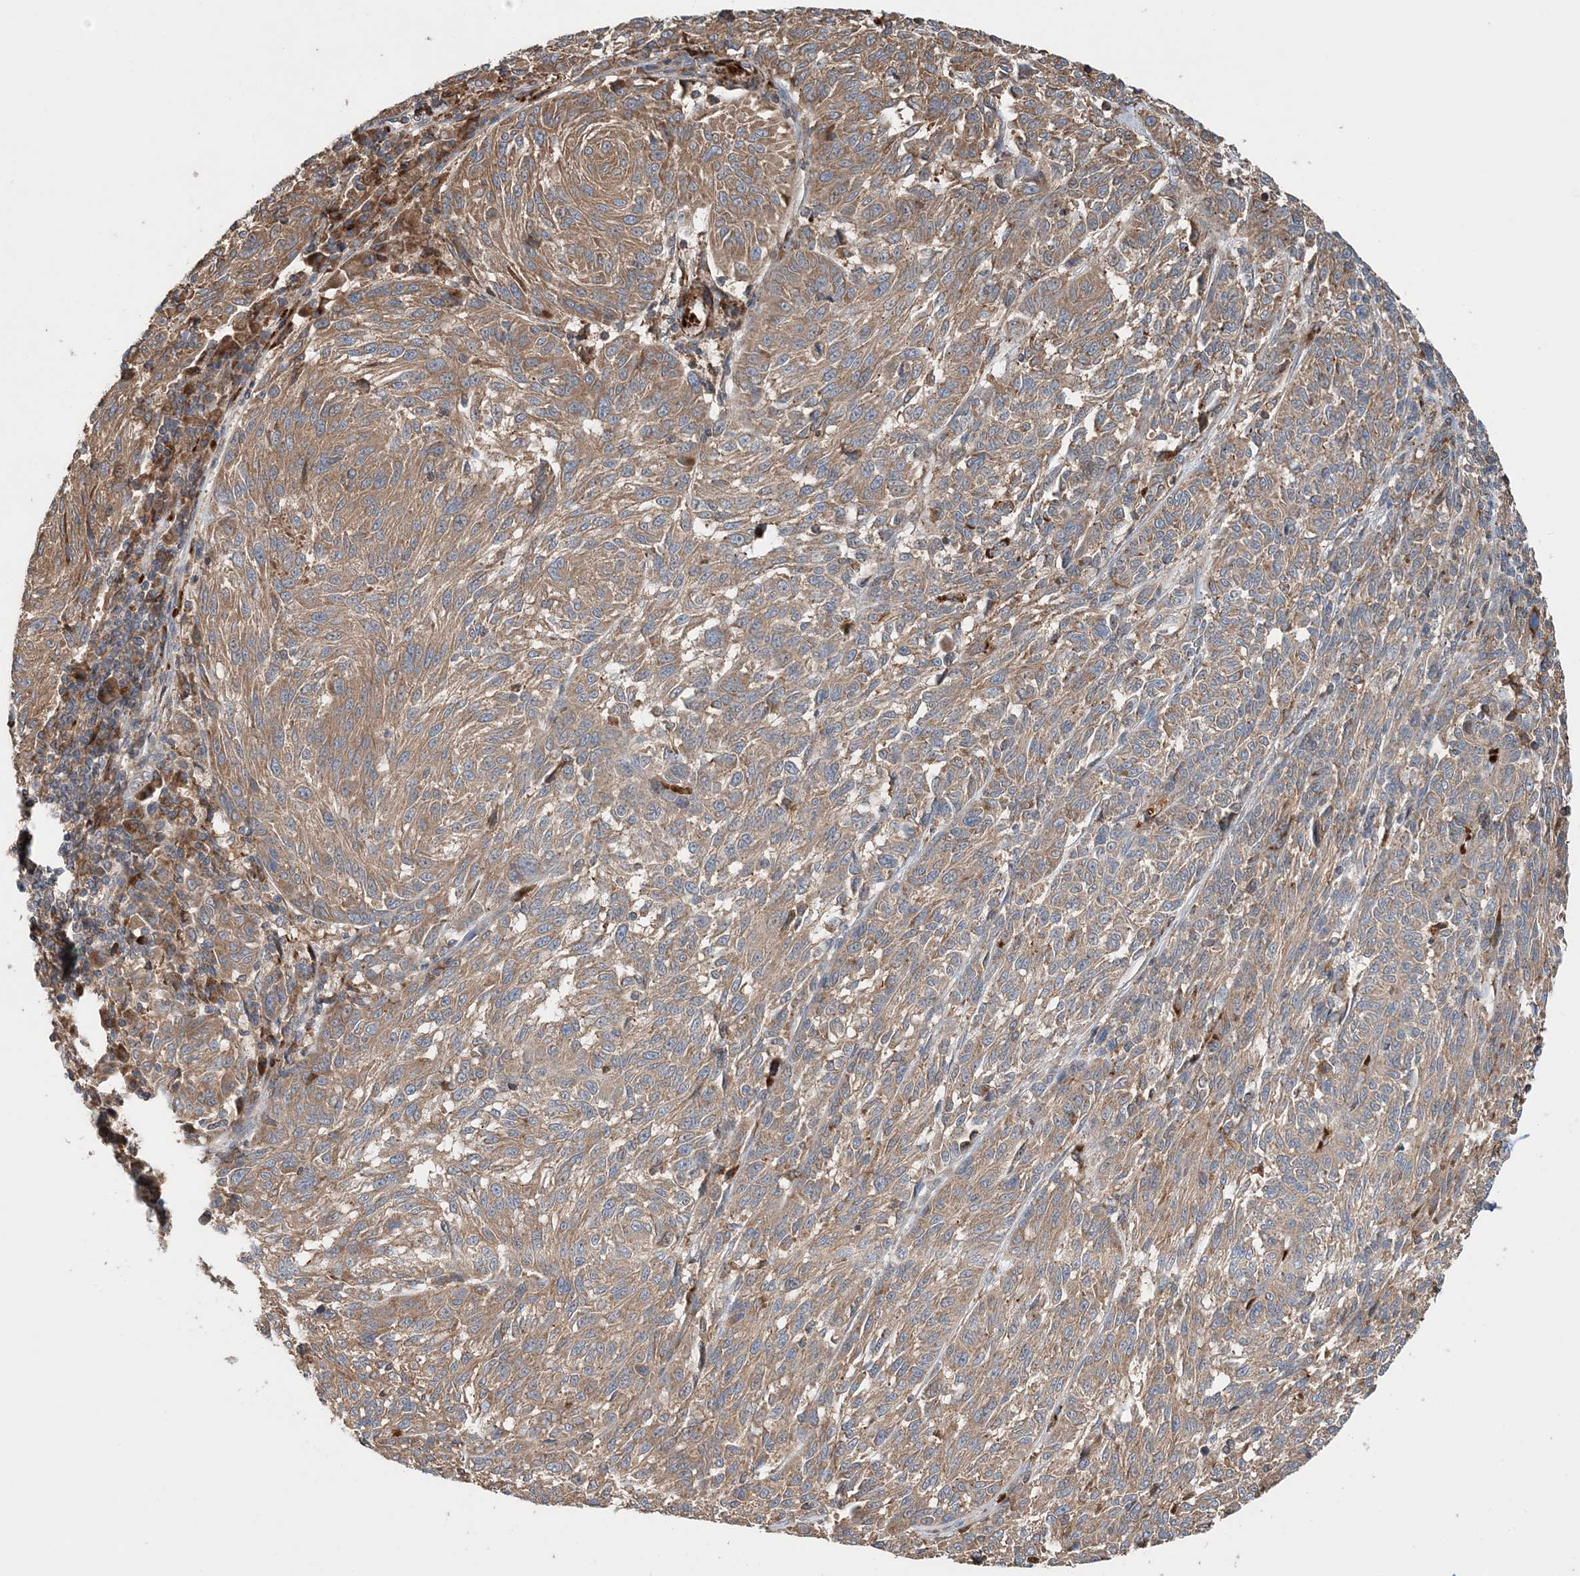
{"staining": {"intensity": "moderate", "quantity": ">75%", "location": "cytoplasmic/membranous"}, "tissue": "melanoma", "cell_type": "Tumor cells", "image_type": "cancer", "snomed": [{"axis": "morphology", "description": "Malignant melanoma, NOS"}, {"axis": "topography", "description": "Skin"}], "caption": "Malignant melanoma stained with IHC reveals moderate cytoplasmic/membranous positivity in about >75% of tumor cells. (DAB = brown stain, brightfield microscopy at high magnification).", "gene": "TTI1", "patient": {"sex": "male", "age": 53}}